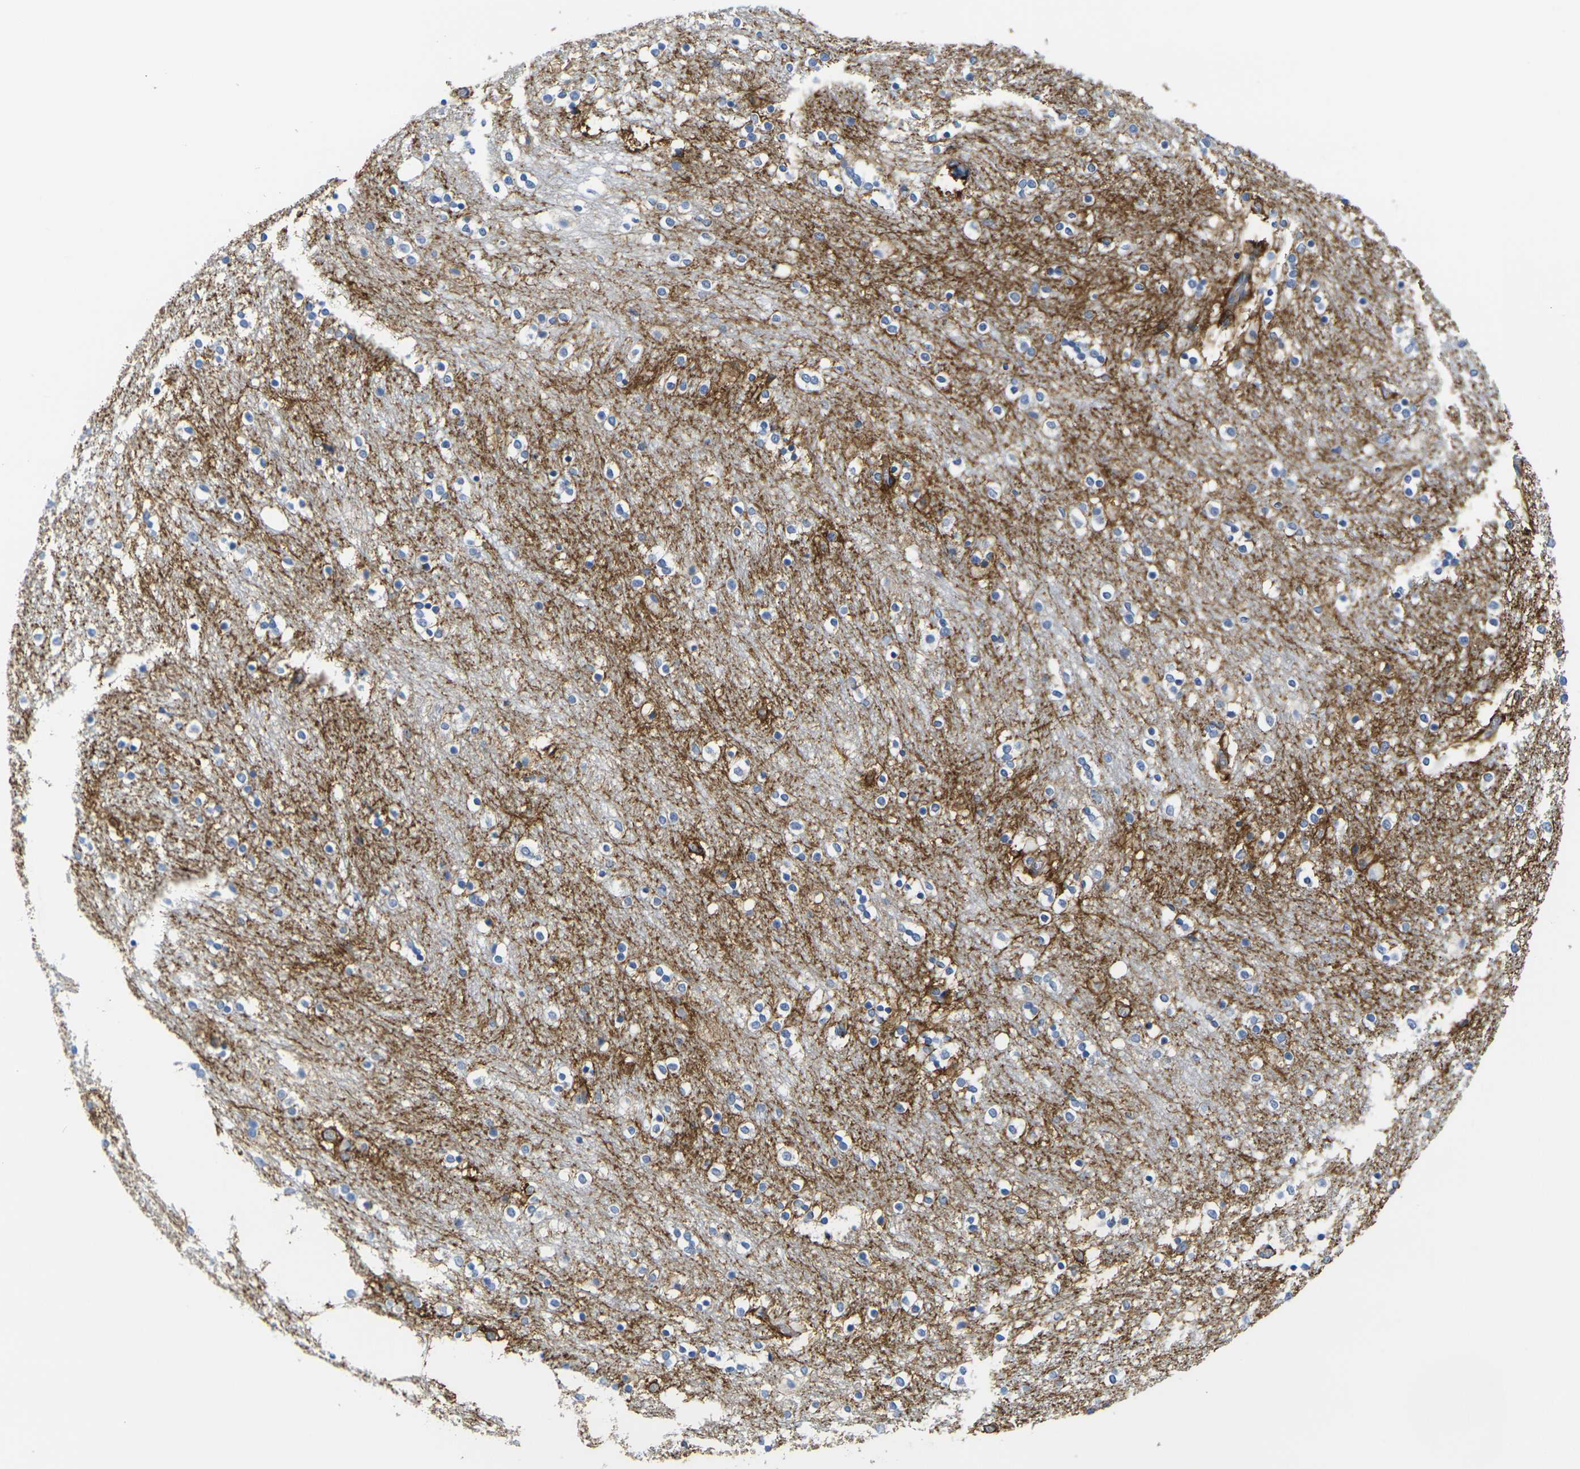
{"staining": {"intensity": "moderate", "quantity": "<25%", "location": "cytoplasmic/membranous"}, "tissue": "caudate", "cell_type": "Glial cells", "image_type": "normal", "snomed": [{"axis": "morphology", "description": "Normal tissue, NOS"}, {"axis": "topography", "description": "Lateral ventricle wall"}], "caption": "Brown immunohistochemical staining in benign caudate reveals moderate cytoplasmic/membranous expression in approximately <25% of glial cells. (brown staining indicates protein expression, while blue staining denotes nuclei).", "gene": "OTOF", "patient": {"sex": "female", "age": 54}}